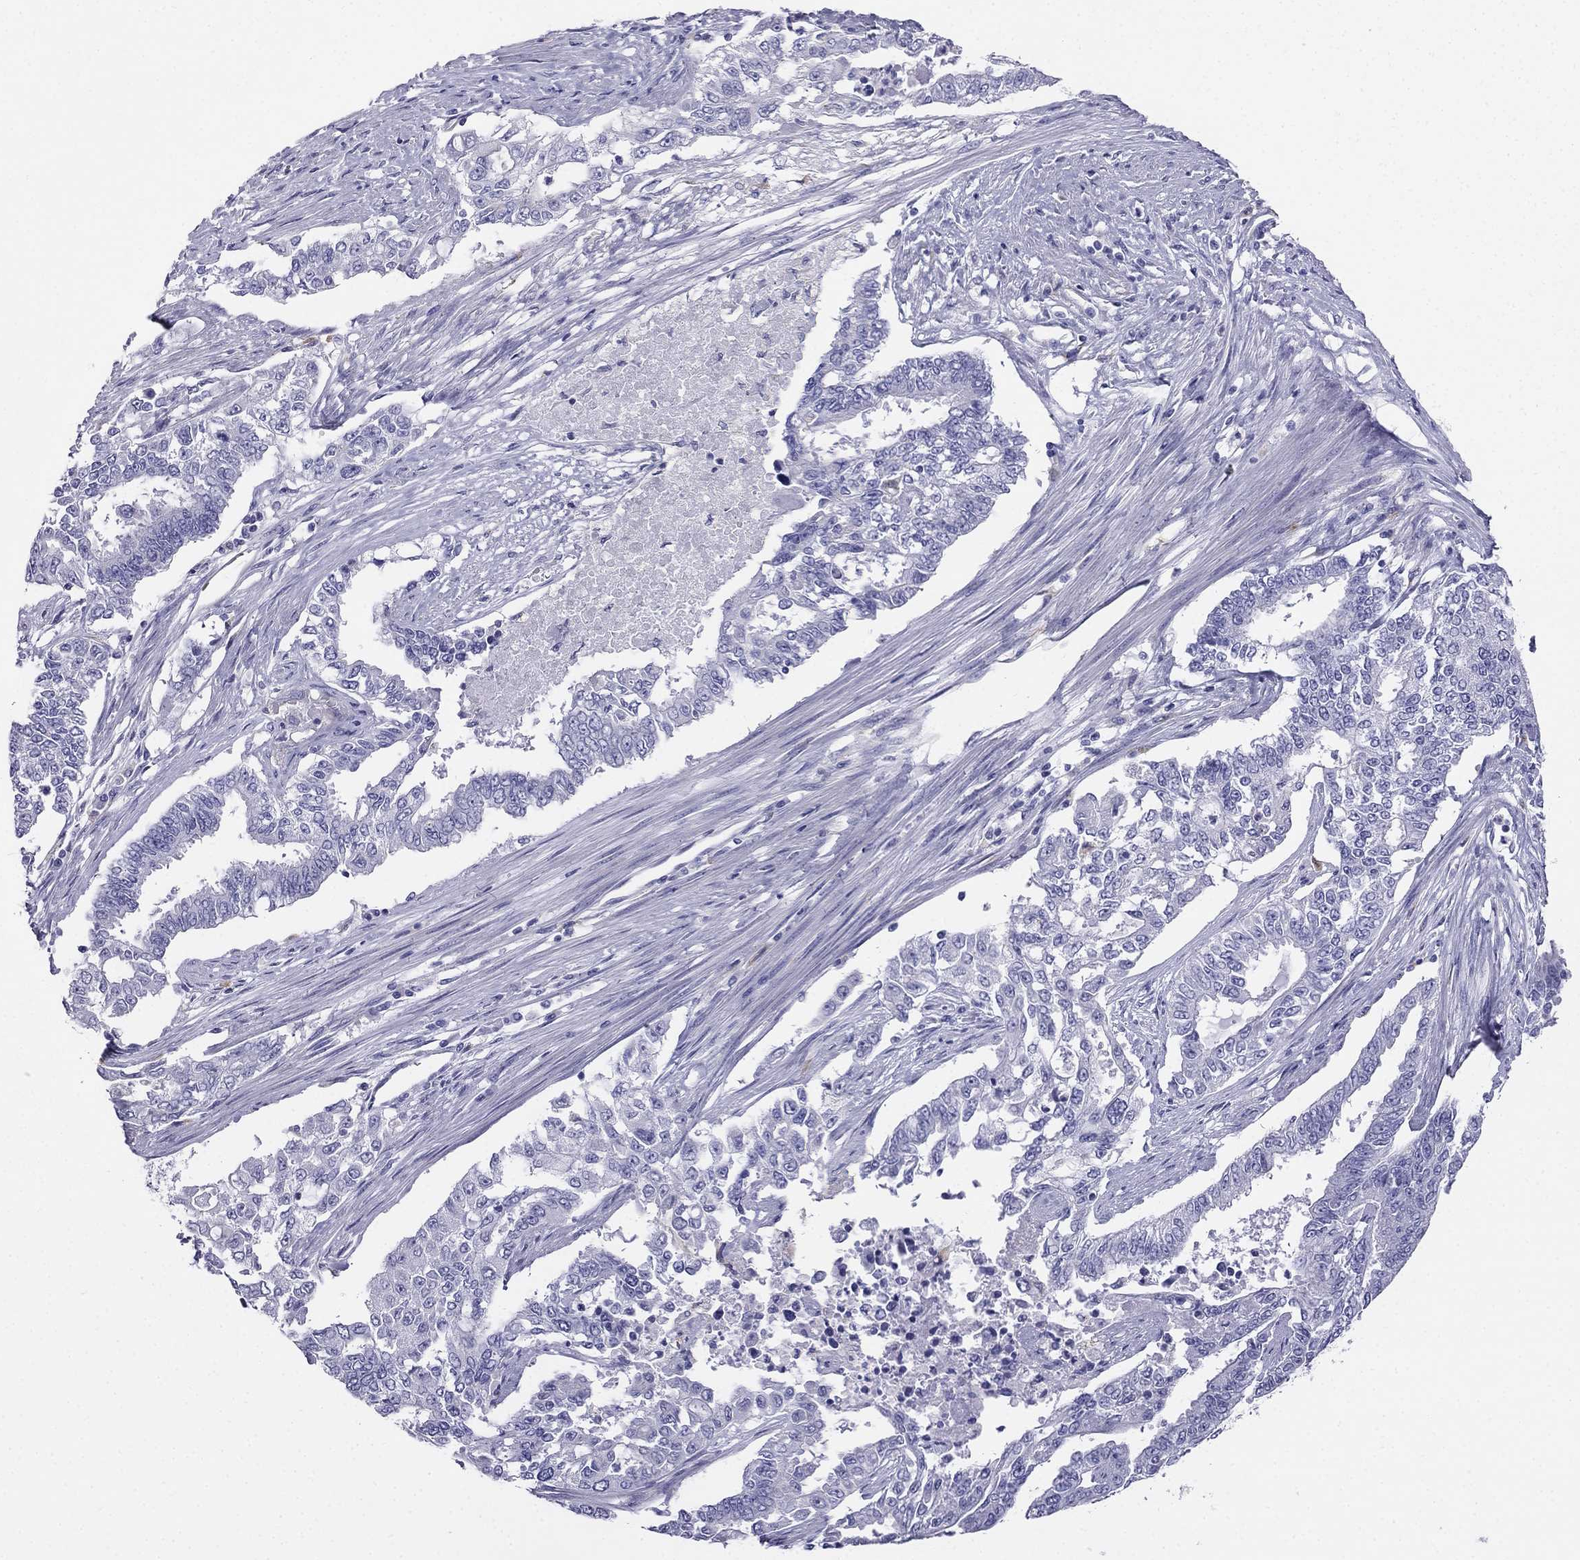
{"staining": {"intensity": "negative", "quantity": "none", "location": "none"}, "tissue": "endometrial cancer", "cell_type": "Tumor cells", "image_type": "cancer", "snomed": [{"axis": "morphology", "description": "Adenocarcinoma, NOS"}, {"axis": "topography", "description": "Uterus"}], "caption": "DAB immunohistochemical staining of endometrial cancer (adenocarcinoma) displays no significant expression in tumor cells.", "gene": "ALOXE3", "patient": {"sex": "female", "age": 59}}